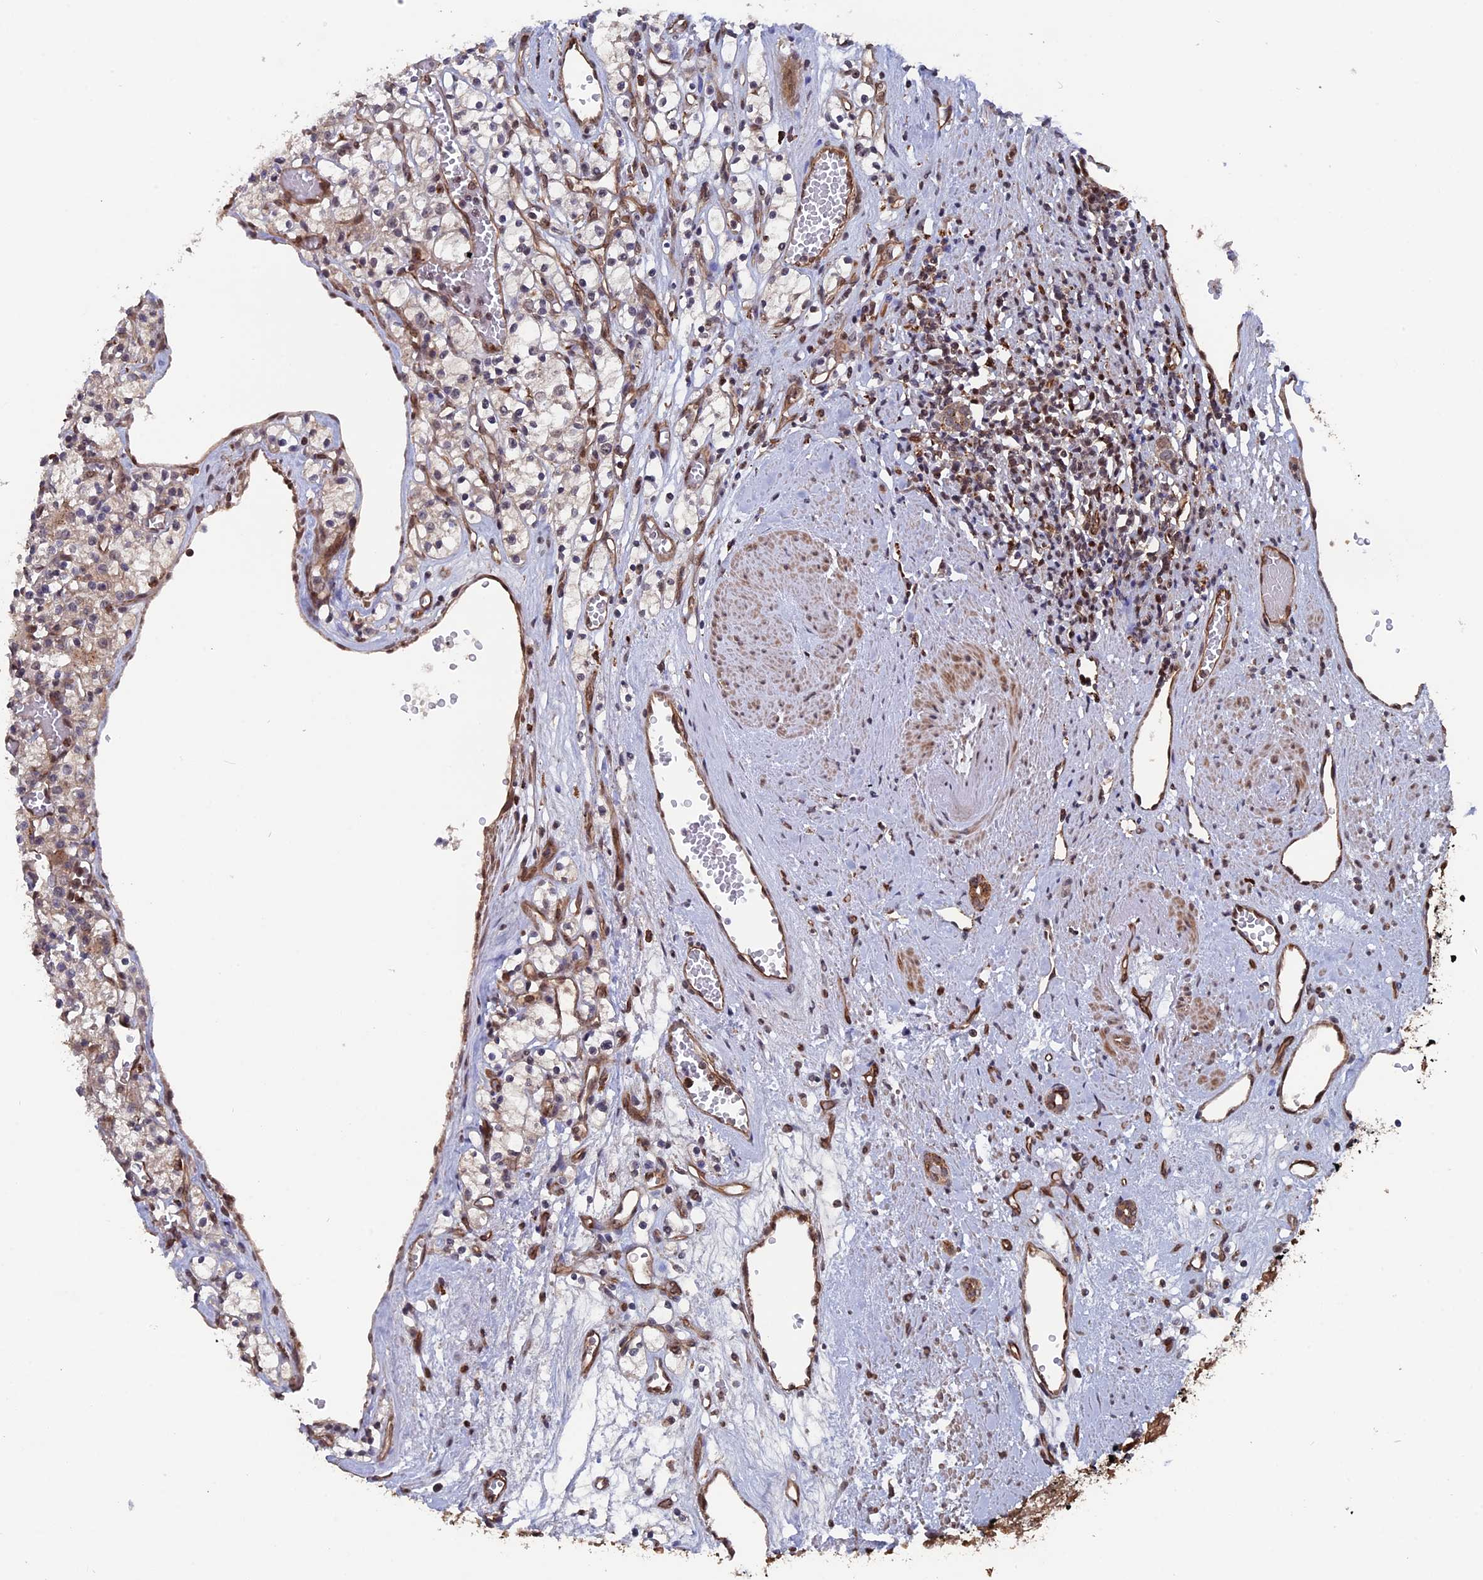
{"staining": {"intensity": "moderate", "quantity": "25%-75%", "location": "nuclear"}, "tissue": "renal cancer", "cell_type": "Tumor cells", "image_type": "cancer", "snomed": [{"axis": "morphology", "description": "Adenocarcinoma, NOS"}, {"axis": "topography", "description": "Kidney"}], "caption": "Renal cancer stained with a brown dye displays moderate nuclear positive positivity in approximately 25%-75% of tumor cells.", "gene": "NOSIP", "patient": {"sex": "female", "age": 59}}